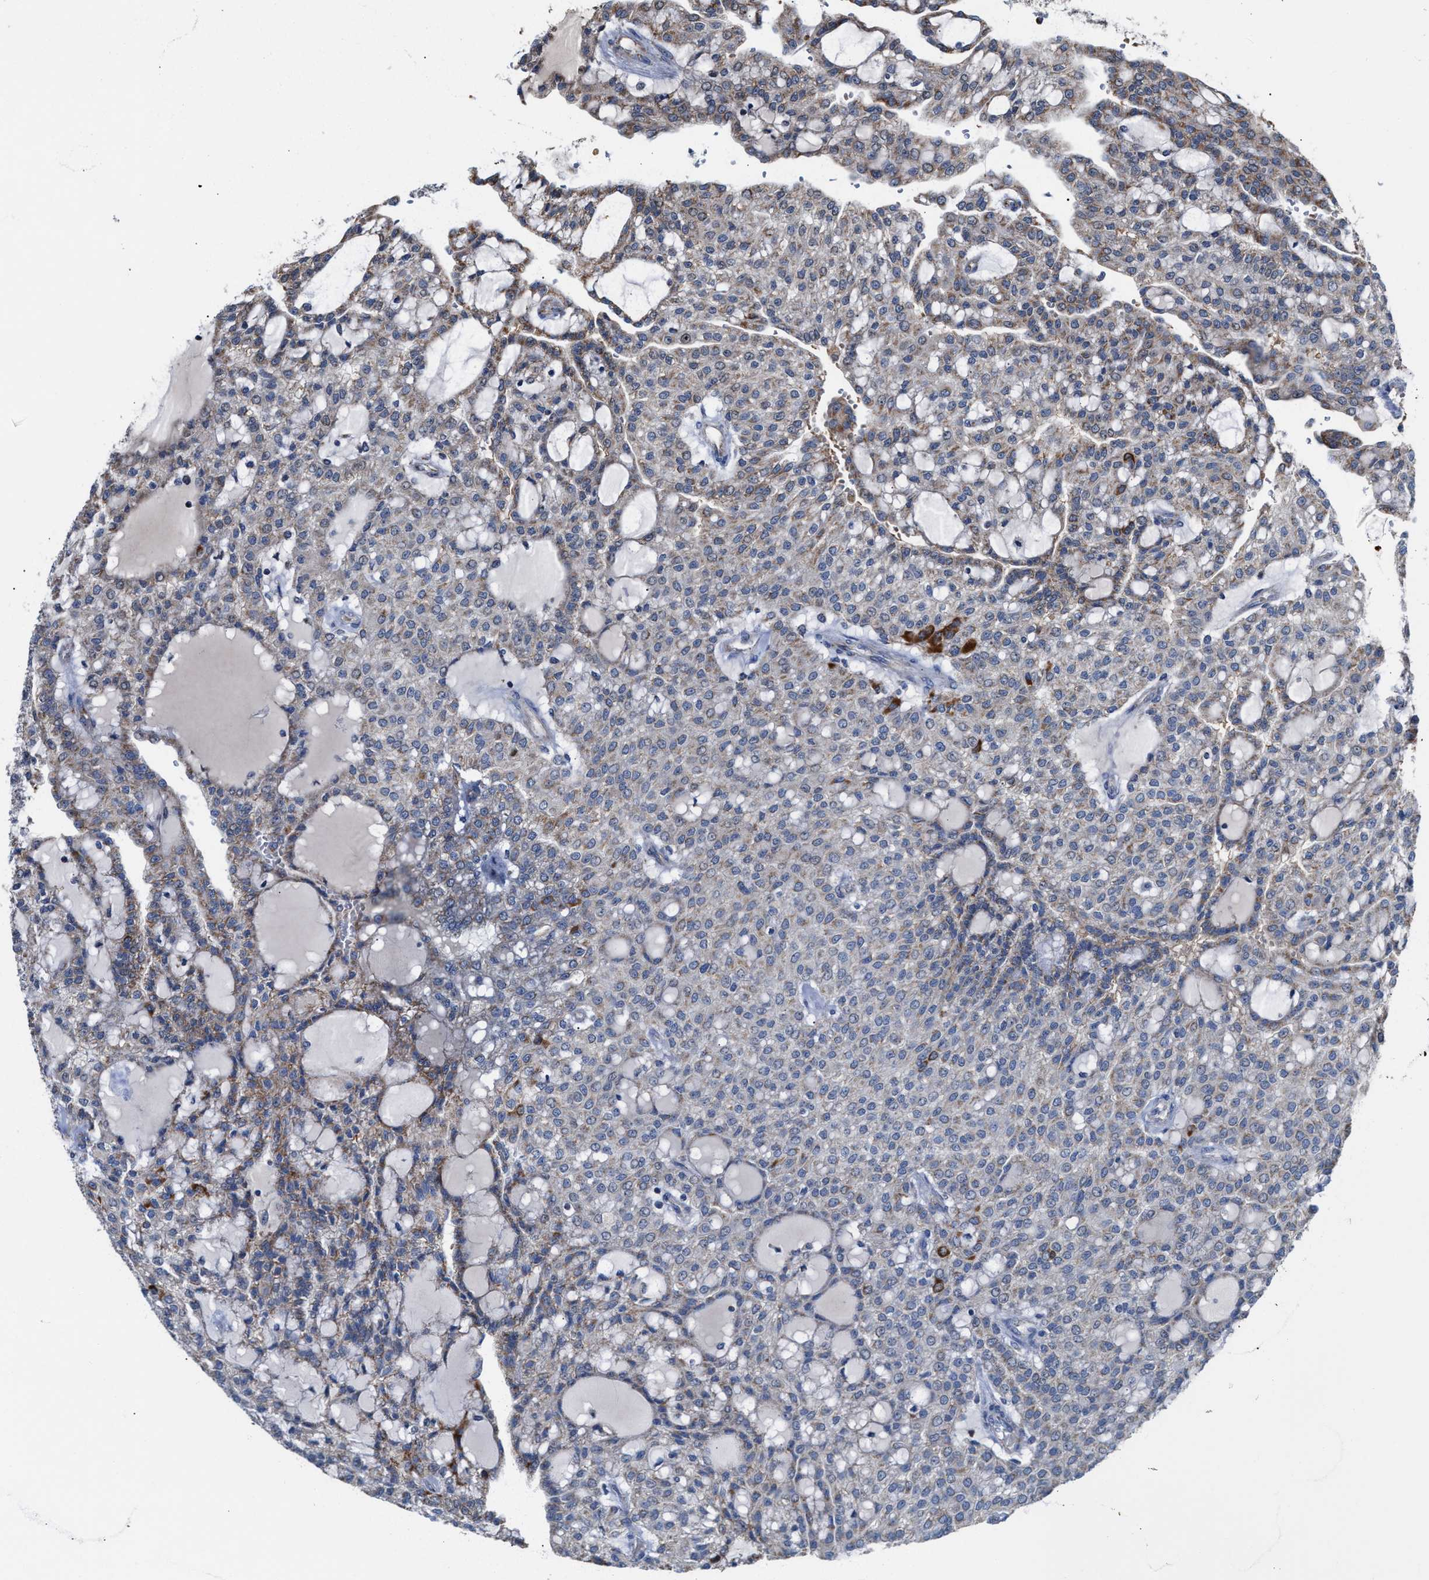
{"staining": {"intensity": "moderate", "quantity": "<25%", "location": "cytoplasmic/membranous"}, "tissue": "renal cancer", "cell_type": "Tumor cells", "image_type": "cancer", "snomed": [{"axis": "morphology", "description": "Adenocarcinoma, NOS"}, {"axis": "topography", "description": "Kidney"}], "caption": "Protein analysis of renal cancer (adenocarcinoma) tissue demonstrates moderate cytoplasmic/membranous expression in approximately <25% of tumor cells.", "gene": "MECR", "patient": {"sex": "male", "age": 63}}